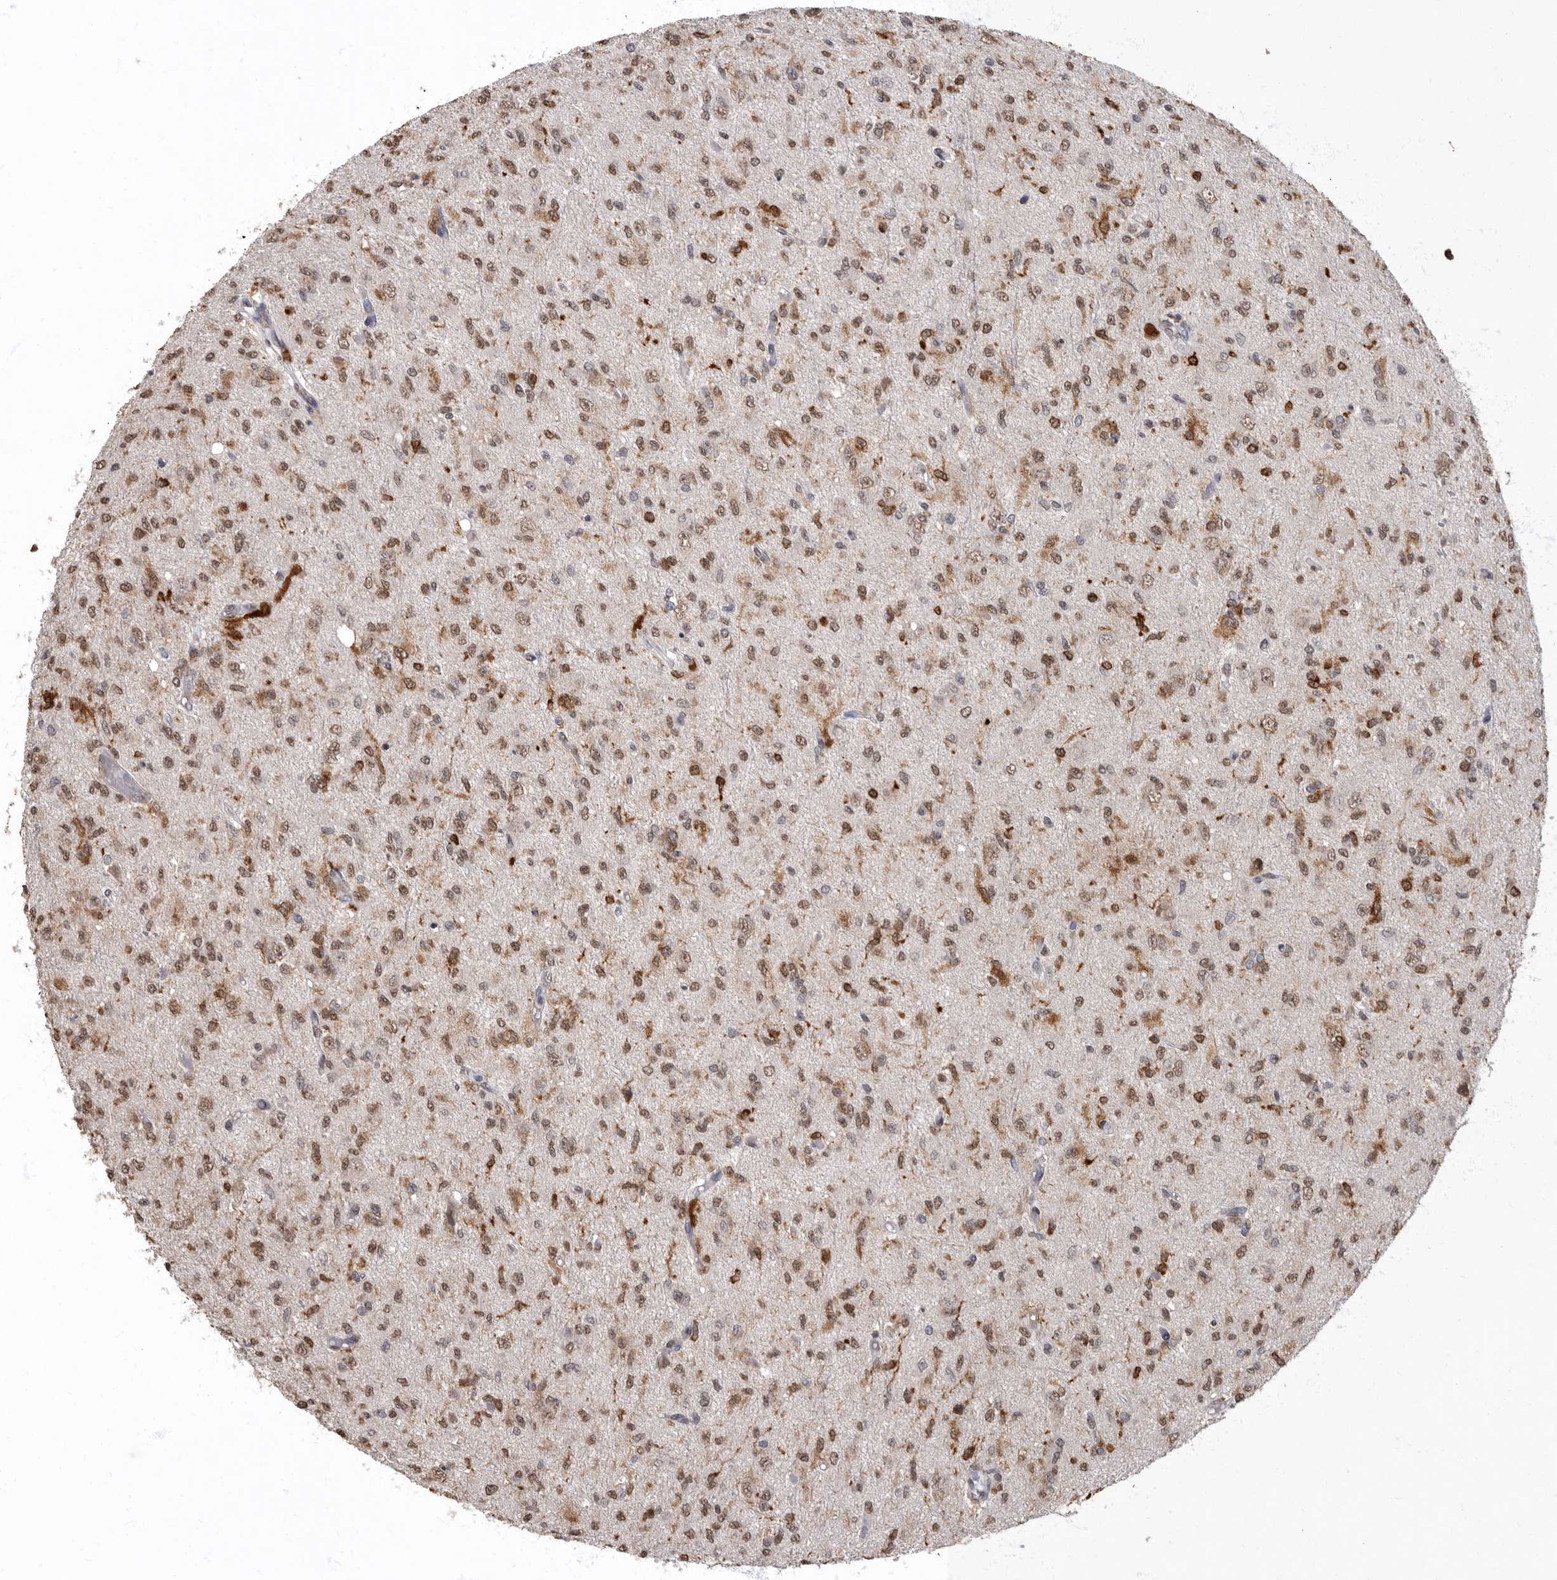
{"staining": {"intensity": "weak", "quantity": ">75%", "location": "cytoplasmic/membranous,nuclear"}, "tissue": "glioma", "cell_type": "Tumor cells", "image_type": "cancer", "snomed": [{"axis": "morphology", "description": "Glioma, malignant, High grade"}, {"axis": "topography", "description": "Brain"}], "caption": "Tumor cells demonstrate low levels of weak cytoplasmic/membranous and nuclear positivity in about >75% of cells in human glioma. The protein is shown in brown color, while the nuclei are stained blue.", "gene": "NBL1", "patient": {"sex": "female", "age": 59}}